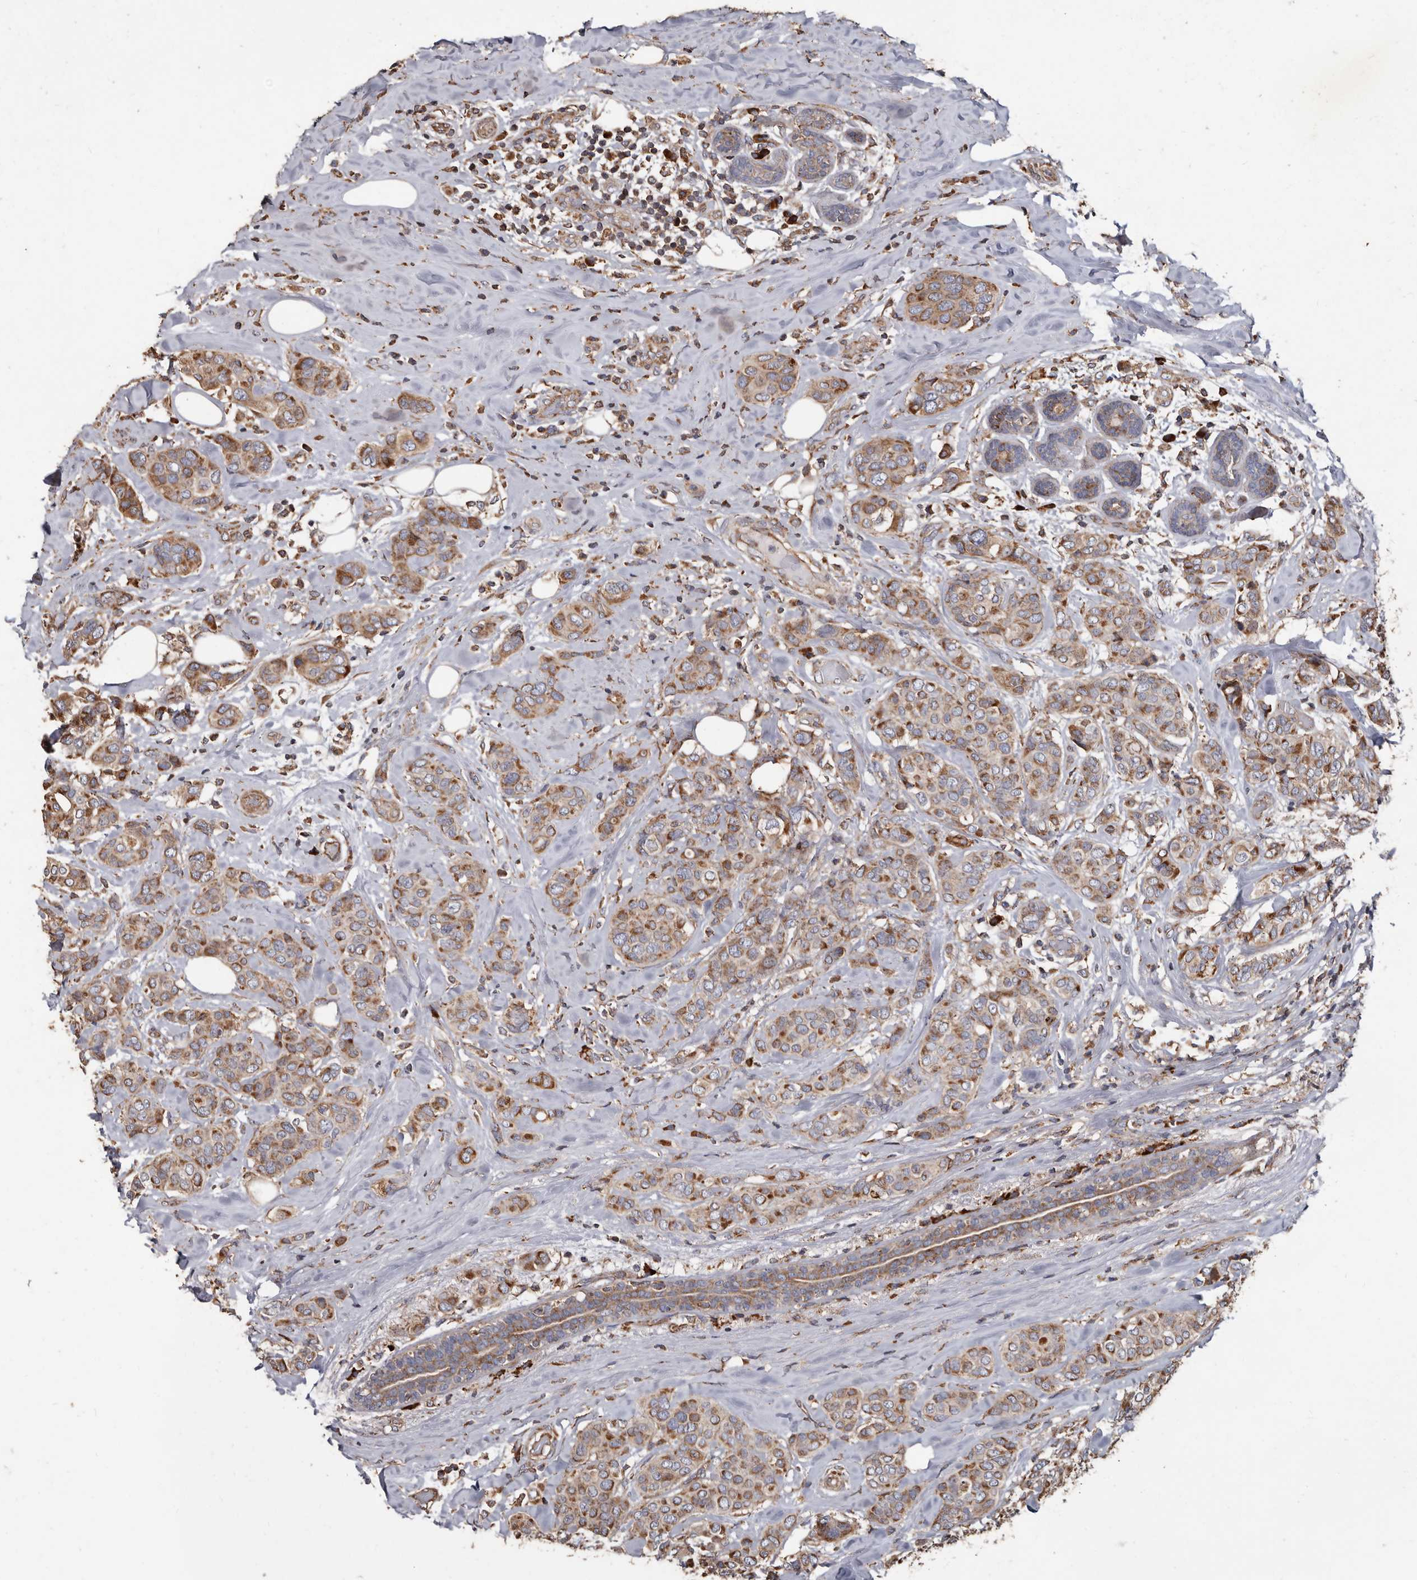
{"staining": {"intensity": "moderate", "quantity": ">75%", "location": "cytoplasmic/membranous"}, "tissue": "breast cancer", "cell_type": "Tumor cells", "image_type": "cancer", "snomed": [{"axis": "morphology", "description": "Lobular carcinoma"}, {"axis": "topography", "description": "Breast"}], "caption": "Human breast lobular carcinoma stained with a brown dye exhibits moderate cytoplasmic/membranous positive expression in approximately >75% of tumor cells.", "gene": "OSGIN2", "patient": {"sex": "female", "age": 51}}